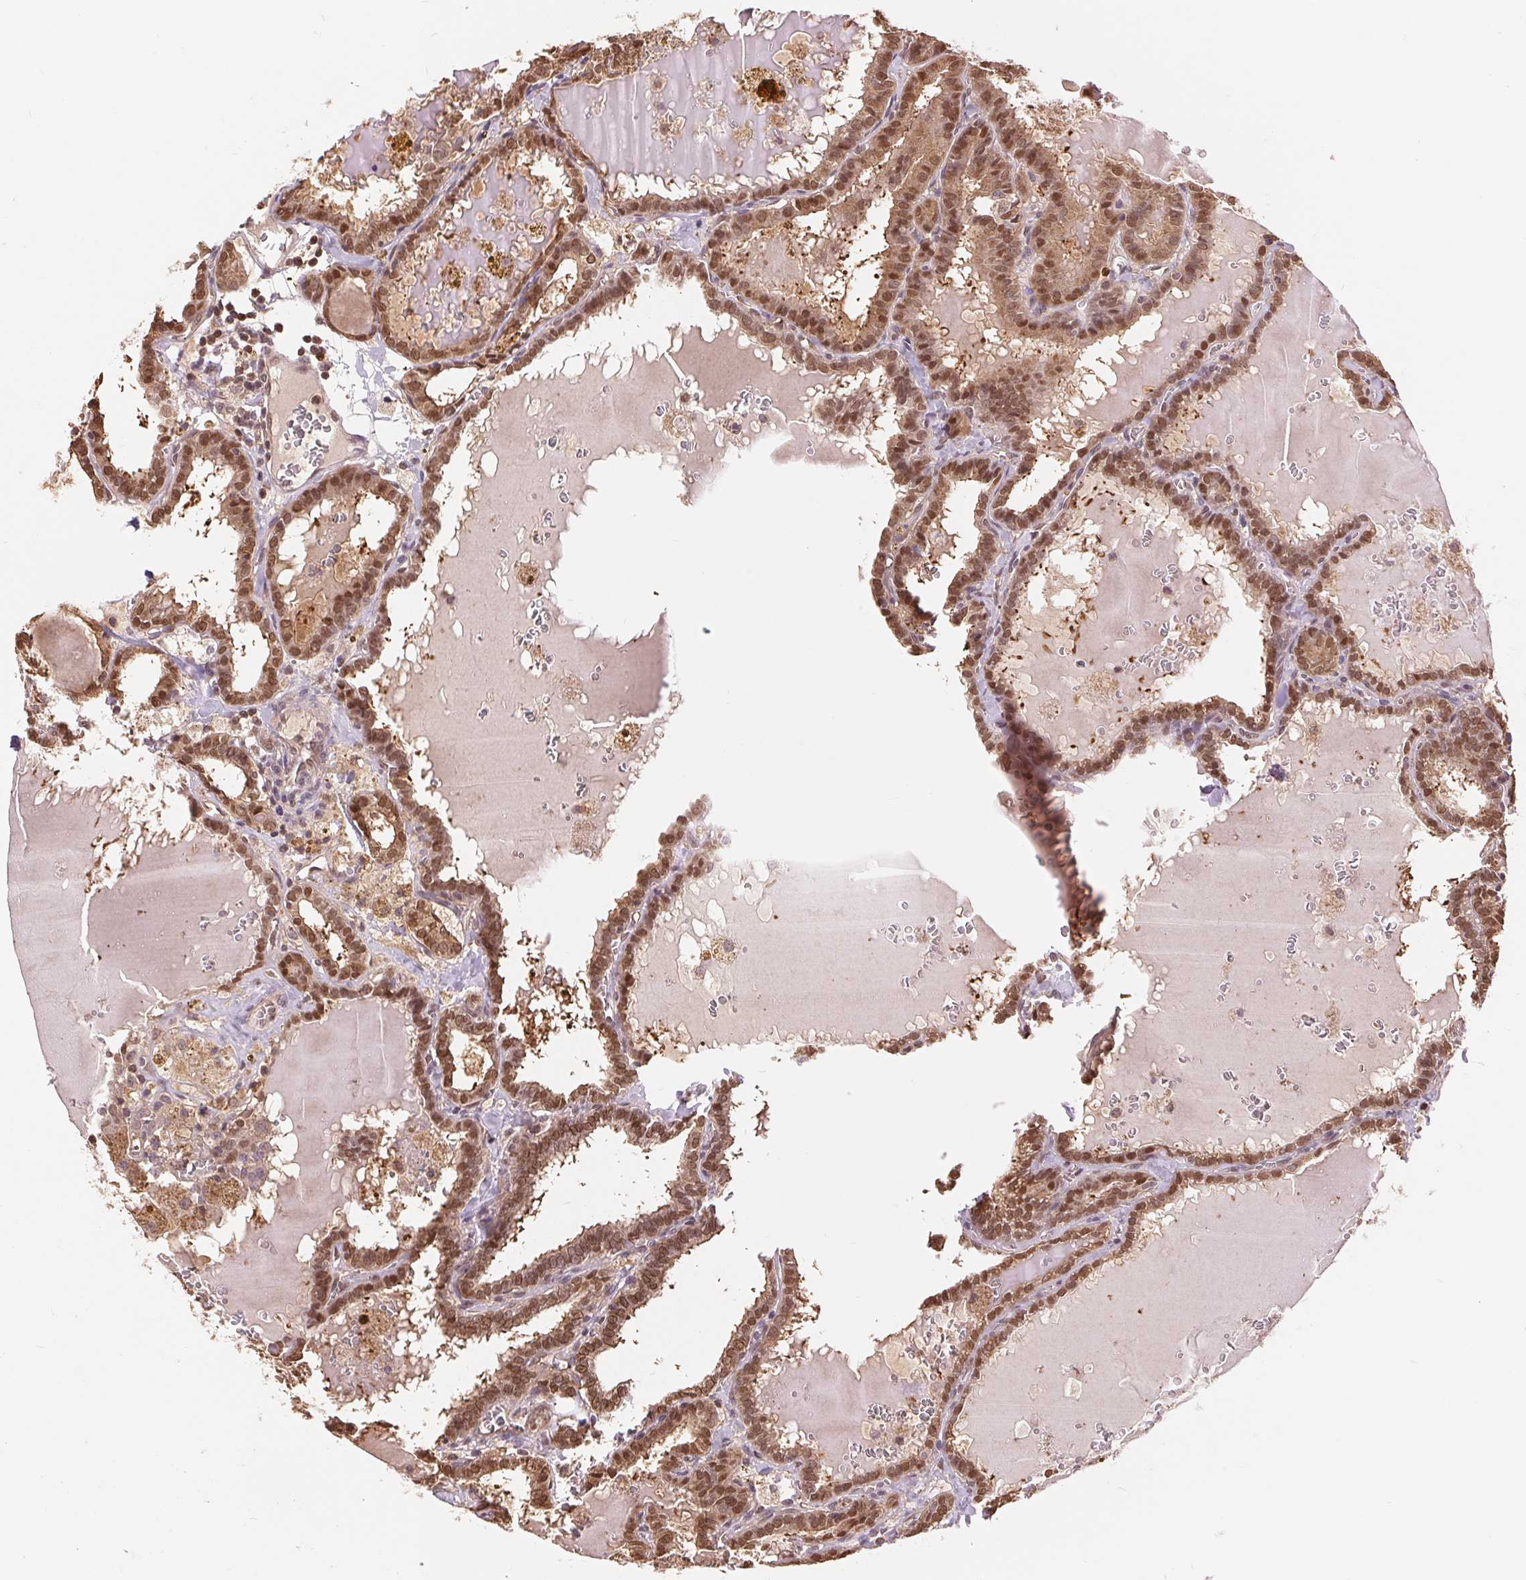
{"staining": {"intensity": "moderate", "quantity": ">75%", "location": "cytoplasmic/membranous,nuclear"}, "tissue": "thyroid cancer", "cell_type": "Tumor cells", "image_type": "cancer", "snomed": [{"axis": "morphology", "description": "Papillary adenocarcinoma, NOS"}, {"axis": "topography", "description": "Thyroid gland"}], "caption": "About >75% of tumor cells in human papillary adenocarcinoma (thyroid) demonstrate moderate cytoplasmic/membranous and nuclear protein expression as visualized by brown immunohistochemical staining.", "gene": "TMEM273", "patient": {"sex": "female", "age": 39}}